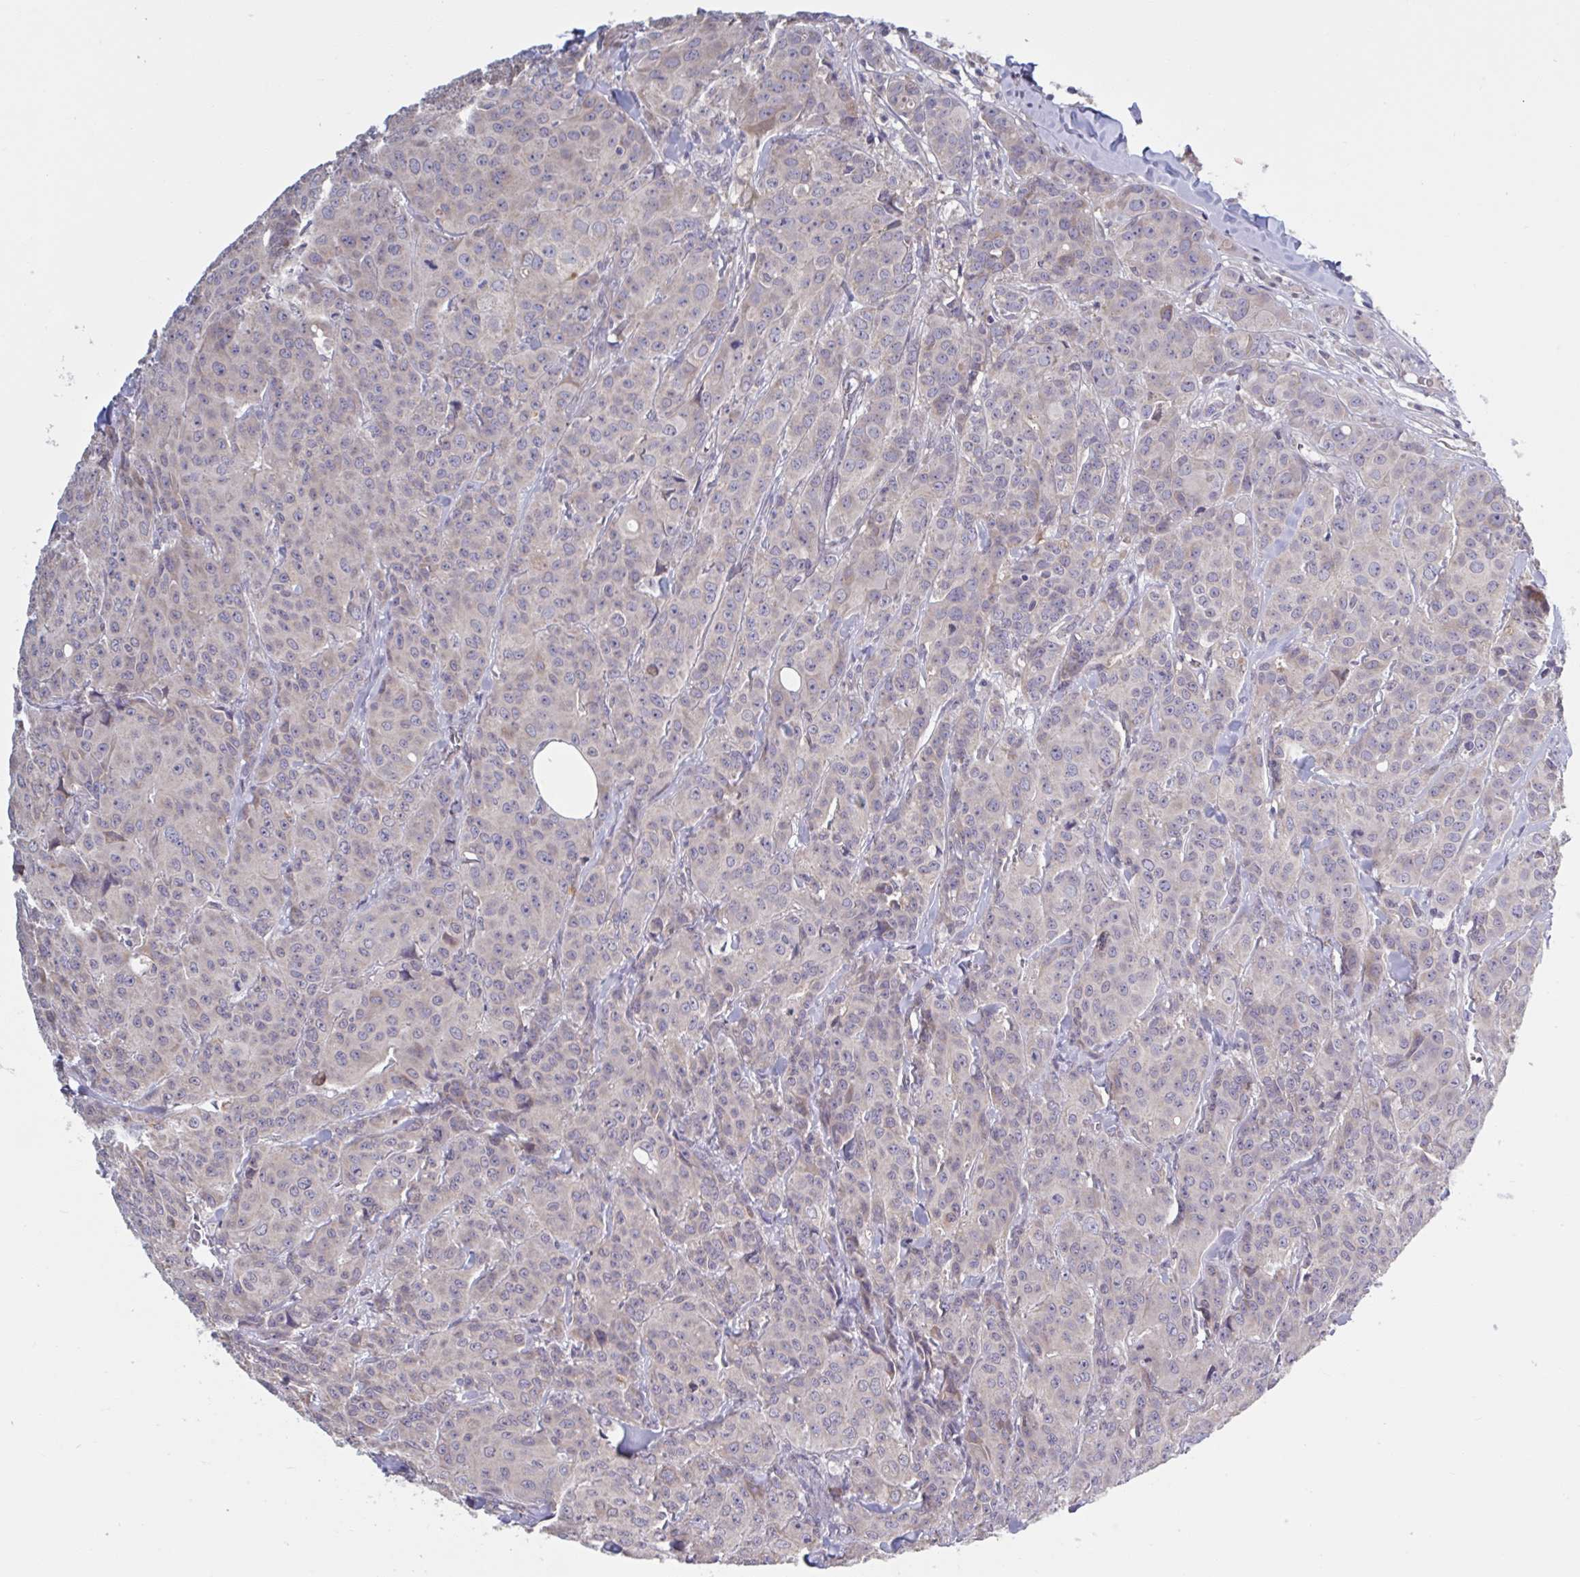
{"staining": {"intensity": "negative", "quantity": "none", "location": "none"}, "tissue": "breast cancer", "cell_type": "Tumor cells", "image_type": "cancer", "snomed": [{"axis": "morphology", "description": "Normal tissue, NOS"}, {"axis": "morphology", "description": "Duct carcinoma"}, {"axis": "topography", "description": "Breast"}], "caption": "Immunohistochemical staining of breast cancer (intraductal carcinoma) shows no significant staining in tumor cells. (DAB (3,3'-diaminobenzidine) IHC, high magnification).", "gene": "CD1E", "patient": {"sex": "female", "age": 43}}